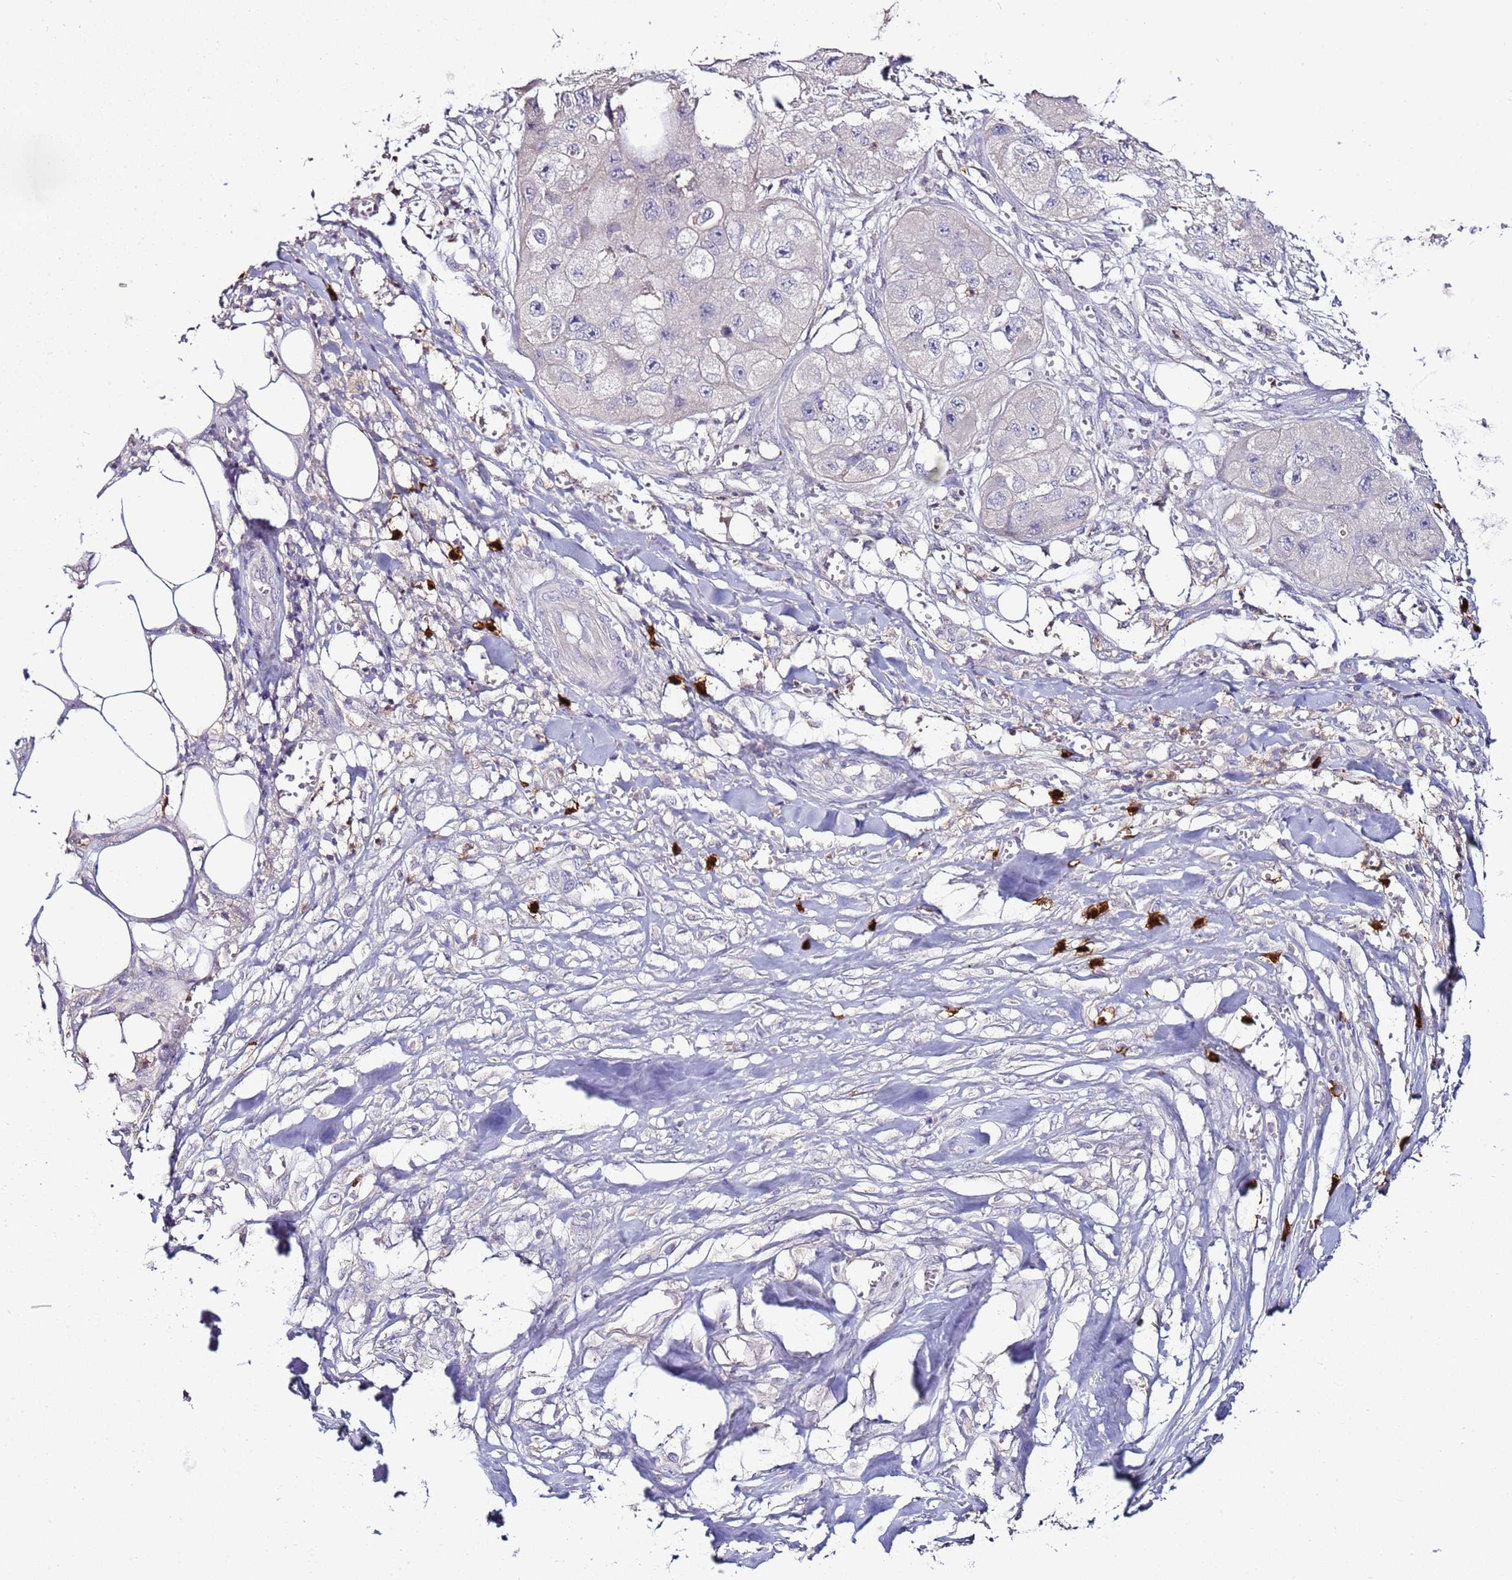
{"staining": {"intensity": "negative", "quantity": "none", "location": "none"}, "tissue": "skin cancer", "cell_type": "Tumor cells", "image_type": "cancer", "snomed": [{"axis": "morphology", "description": "Squamous cell carcinoma, NOS"}, {"axis": "topography", "description": "Skin"}, {"axis": "topography", "description": "Subcutis"}], "caption": "Immunohistochemical staining of skin cancer (squamous cell carcinoma) exhibits no significant staining in tumor cells. Nuclei are stained in blue.", "gene": "IL2RG", "patient": {"sex": "male", "age": 73}}